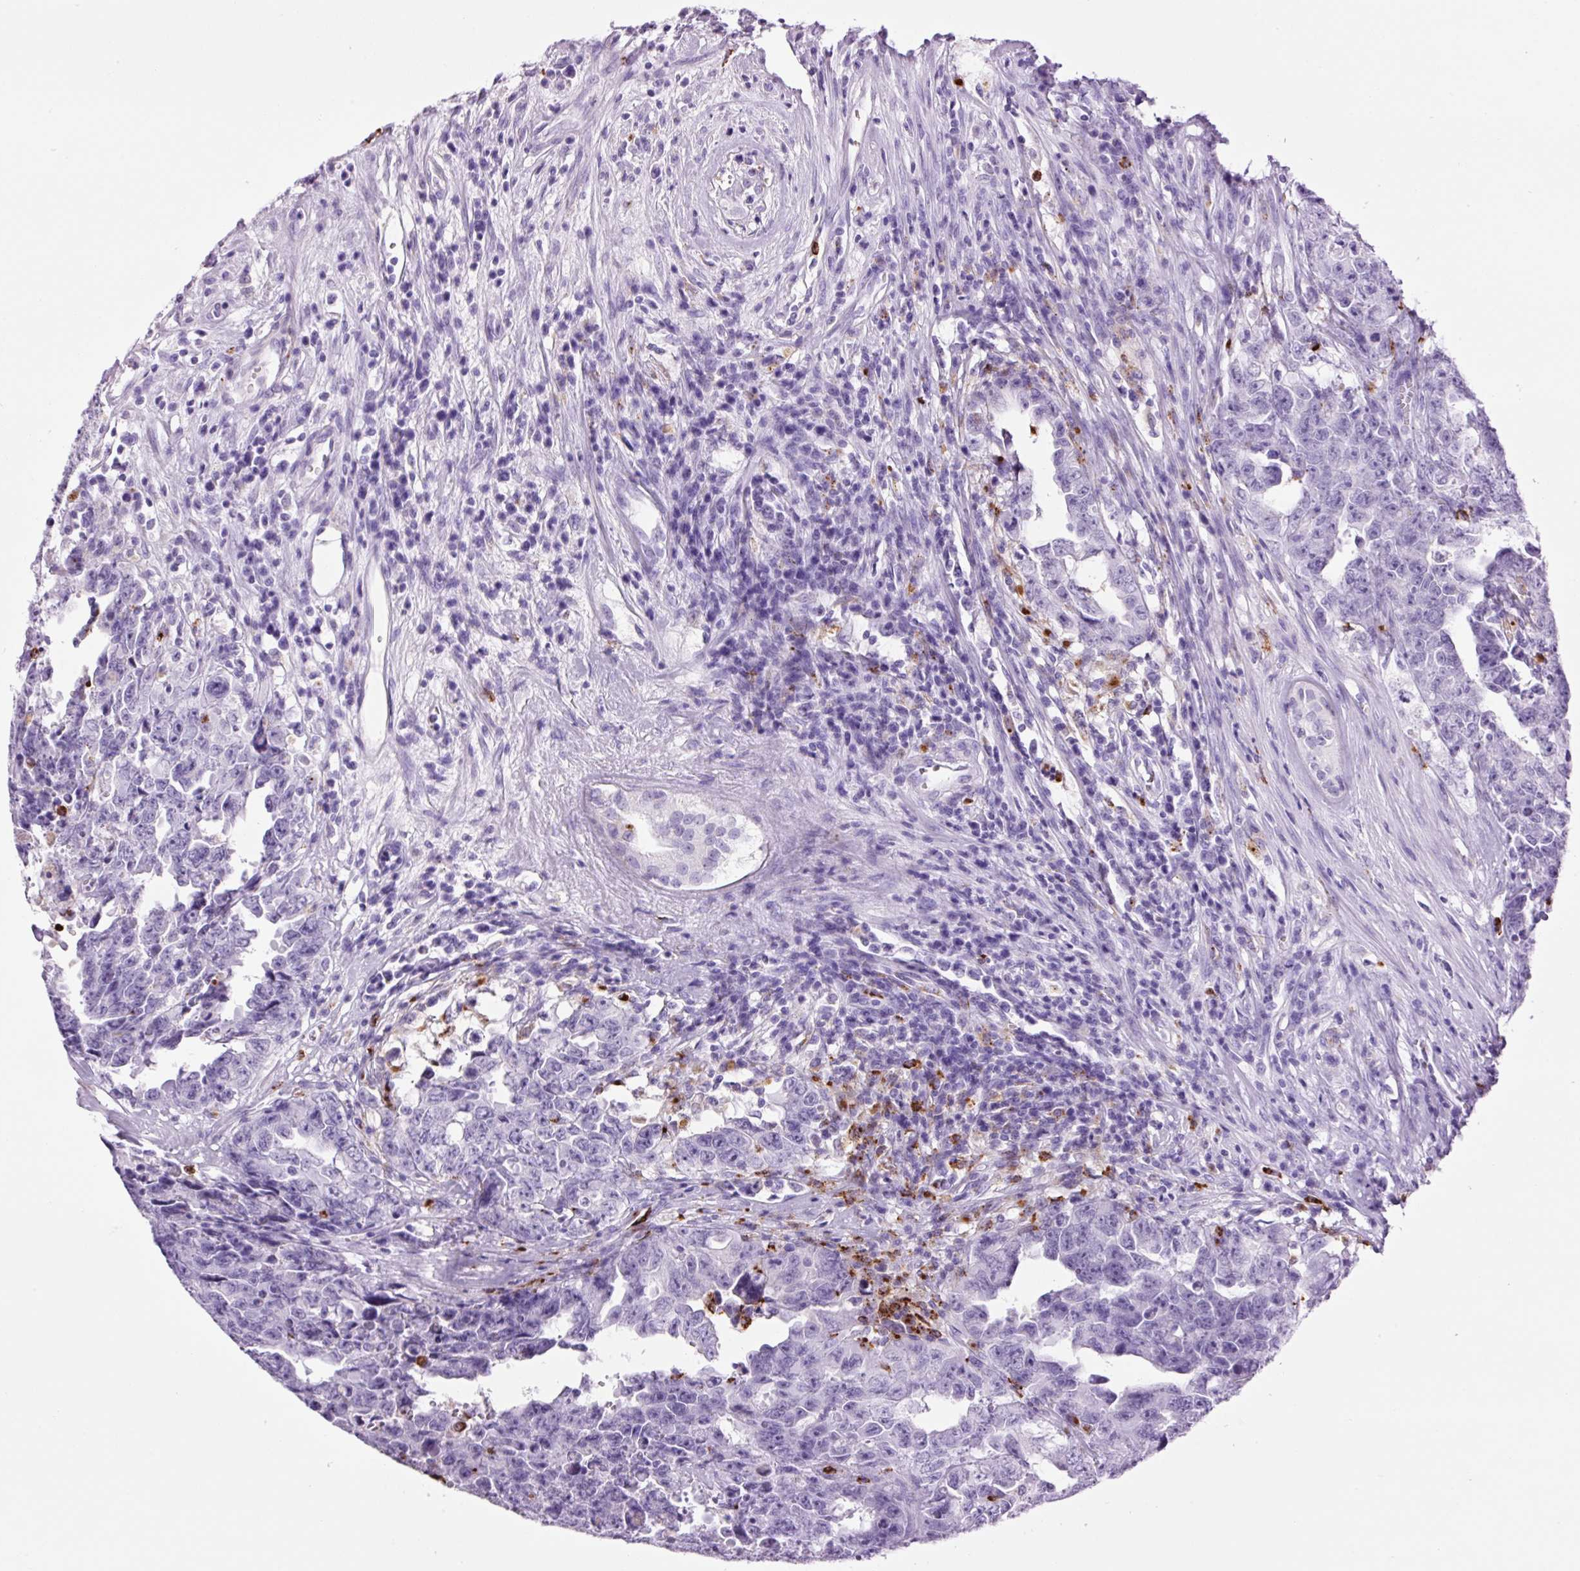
{"staining": {"intensity": "negative", "quantity": "none", "location": "none"}, "tissue": "testis cancer", "cell_type": "Tumor cells", "image_type": "cancer", "snomed": [{"axis": "morphology", "description": "Carcinoma, Embryonal, NOS"}, {"axis": "topography", "description": "Testis"}], "caption": "Protein analysis of testis cancer (embryonal carcinoma) exhibits no significant staining in tumor cells.", "gene": "LYZ", "patient": {"sex": "male", "age": 24}}